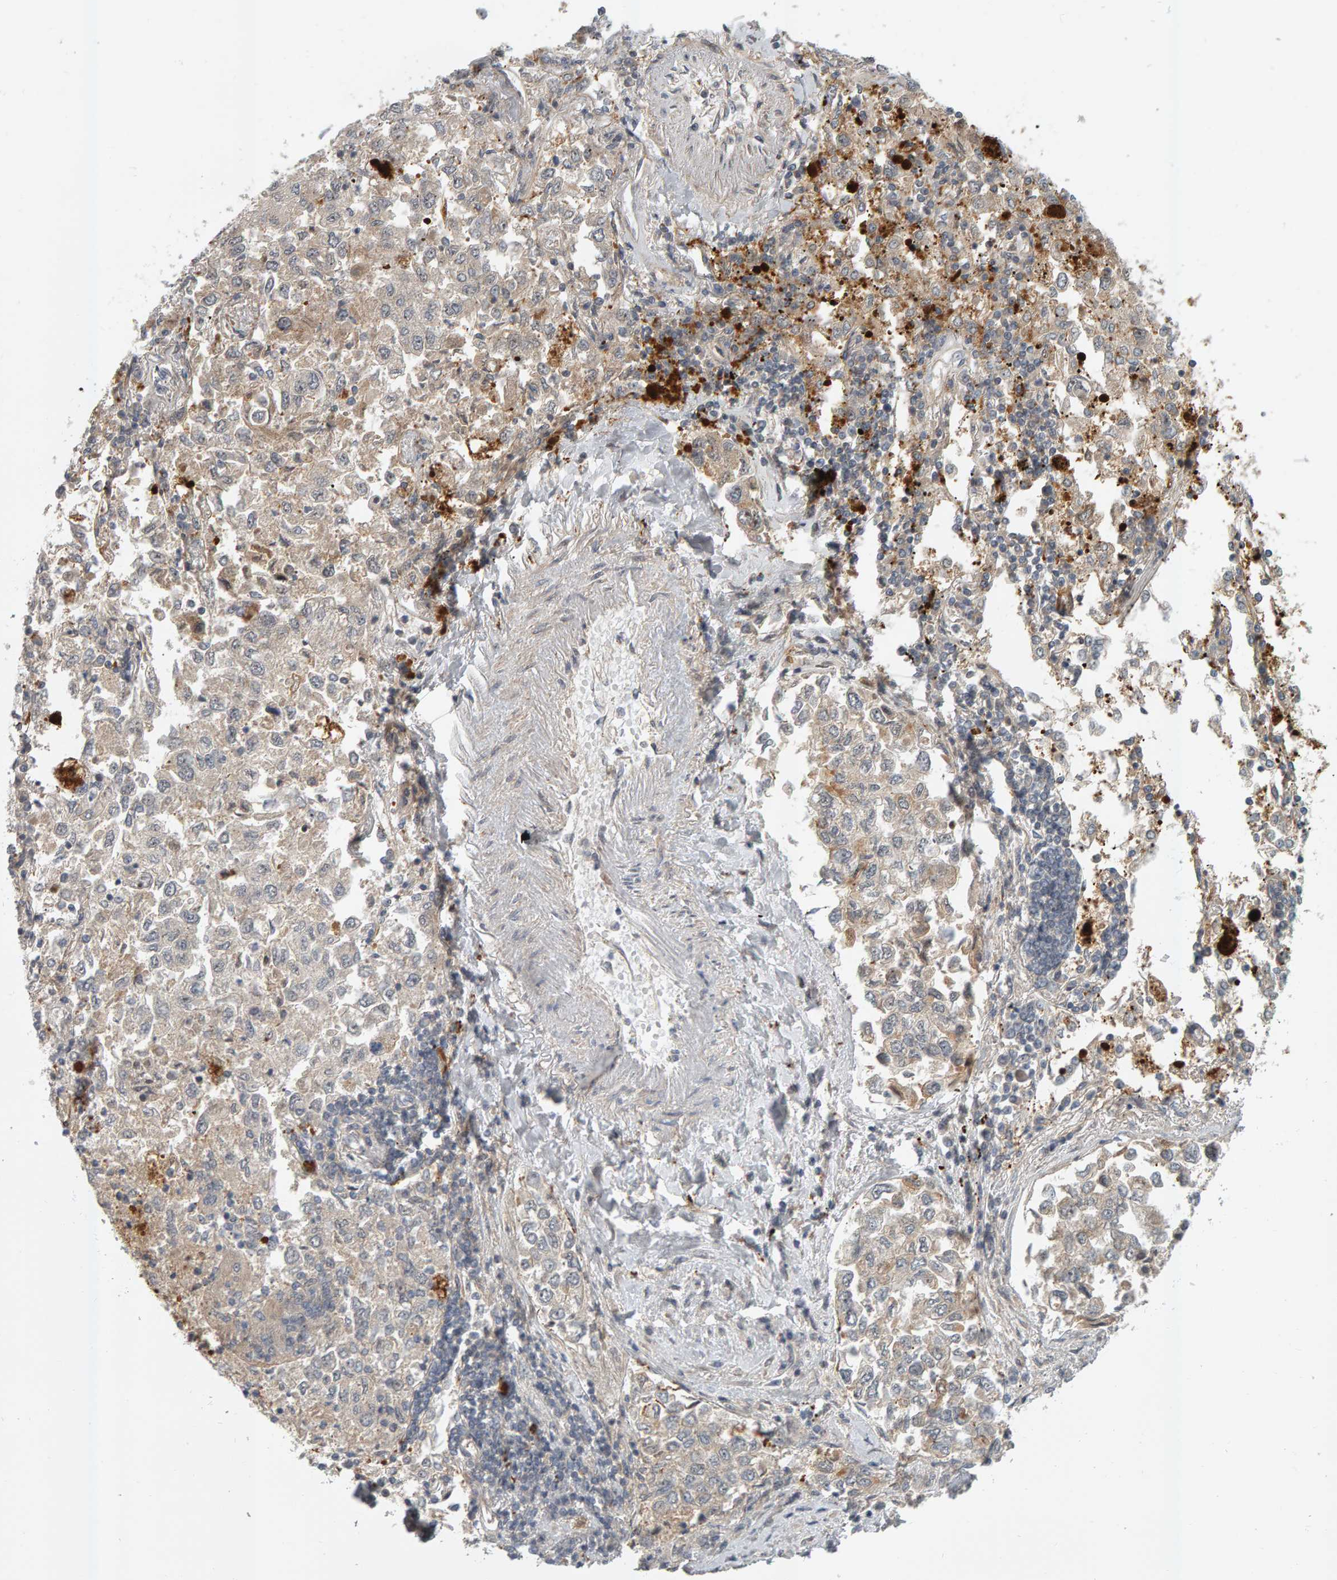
{"staining": {"intensity": "weak", "quantity": "<25%", "location": "cytoplasmic/membranous"}, "tissue": "lung cancer", "cell_type": "Tumor cells", "image_type": "cancer", "snomed": [{"axis": "morphology", "description": "Inflammation, NOS"}, {"axis": "morphology", "description": "Adenocarcinoma, NOS"}, {"axis": "topography", "description": "Lung"}], "caption": "Lung adenocarcinoma stained for a protein using immunohistochemistry (IHC) exhibits no expression tumor cells.", "gene": "ZNF160", "patient": {"sex": "male", "age": 63}}